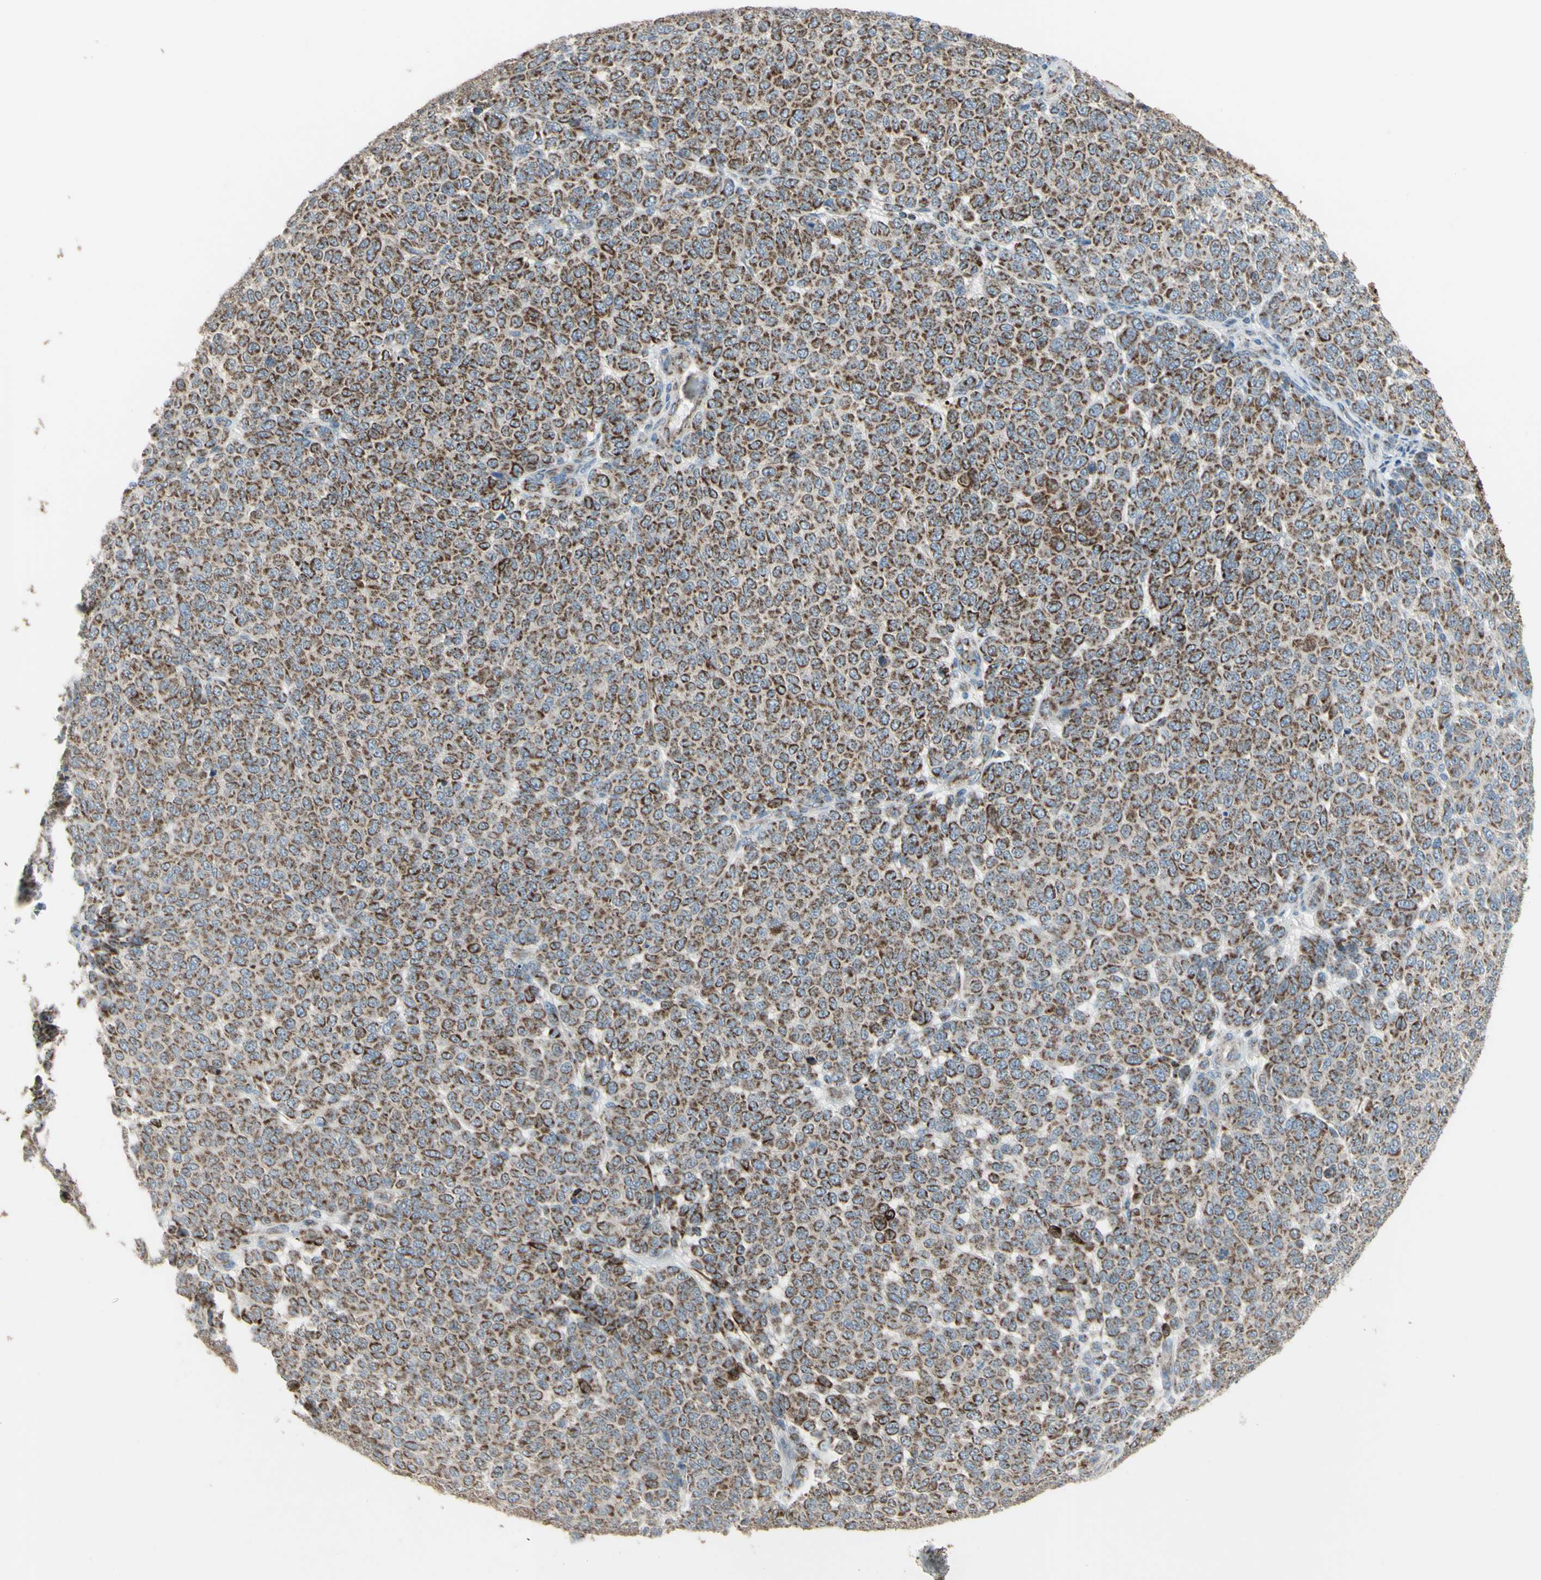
{"staining": {"intensity": "moderate", "quantity": ">75%", "location": "cytoplasmic/membranous"}, "tissue": "melanoma", "cell_type": "Tumor cells", "image_type": "cancer", "snomed": [{"axis": "morphology", "description": "Malignant melanoma, NOS"}, {"axis": "topography", "description": "Skin"}], "caption": "High-magnification brightfield microscopy of melanoma stained with DAB (3,3'-diaminobenzidine) (brown) and counterstained with hematoxylin (blue). tumor cells exhibit moderate cytoplasmic/membranous staining is identified in approximately>75% of cells.", "gene": "FAM171B", "patient": {"sex": "male", "age": 59}}